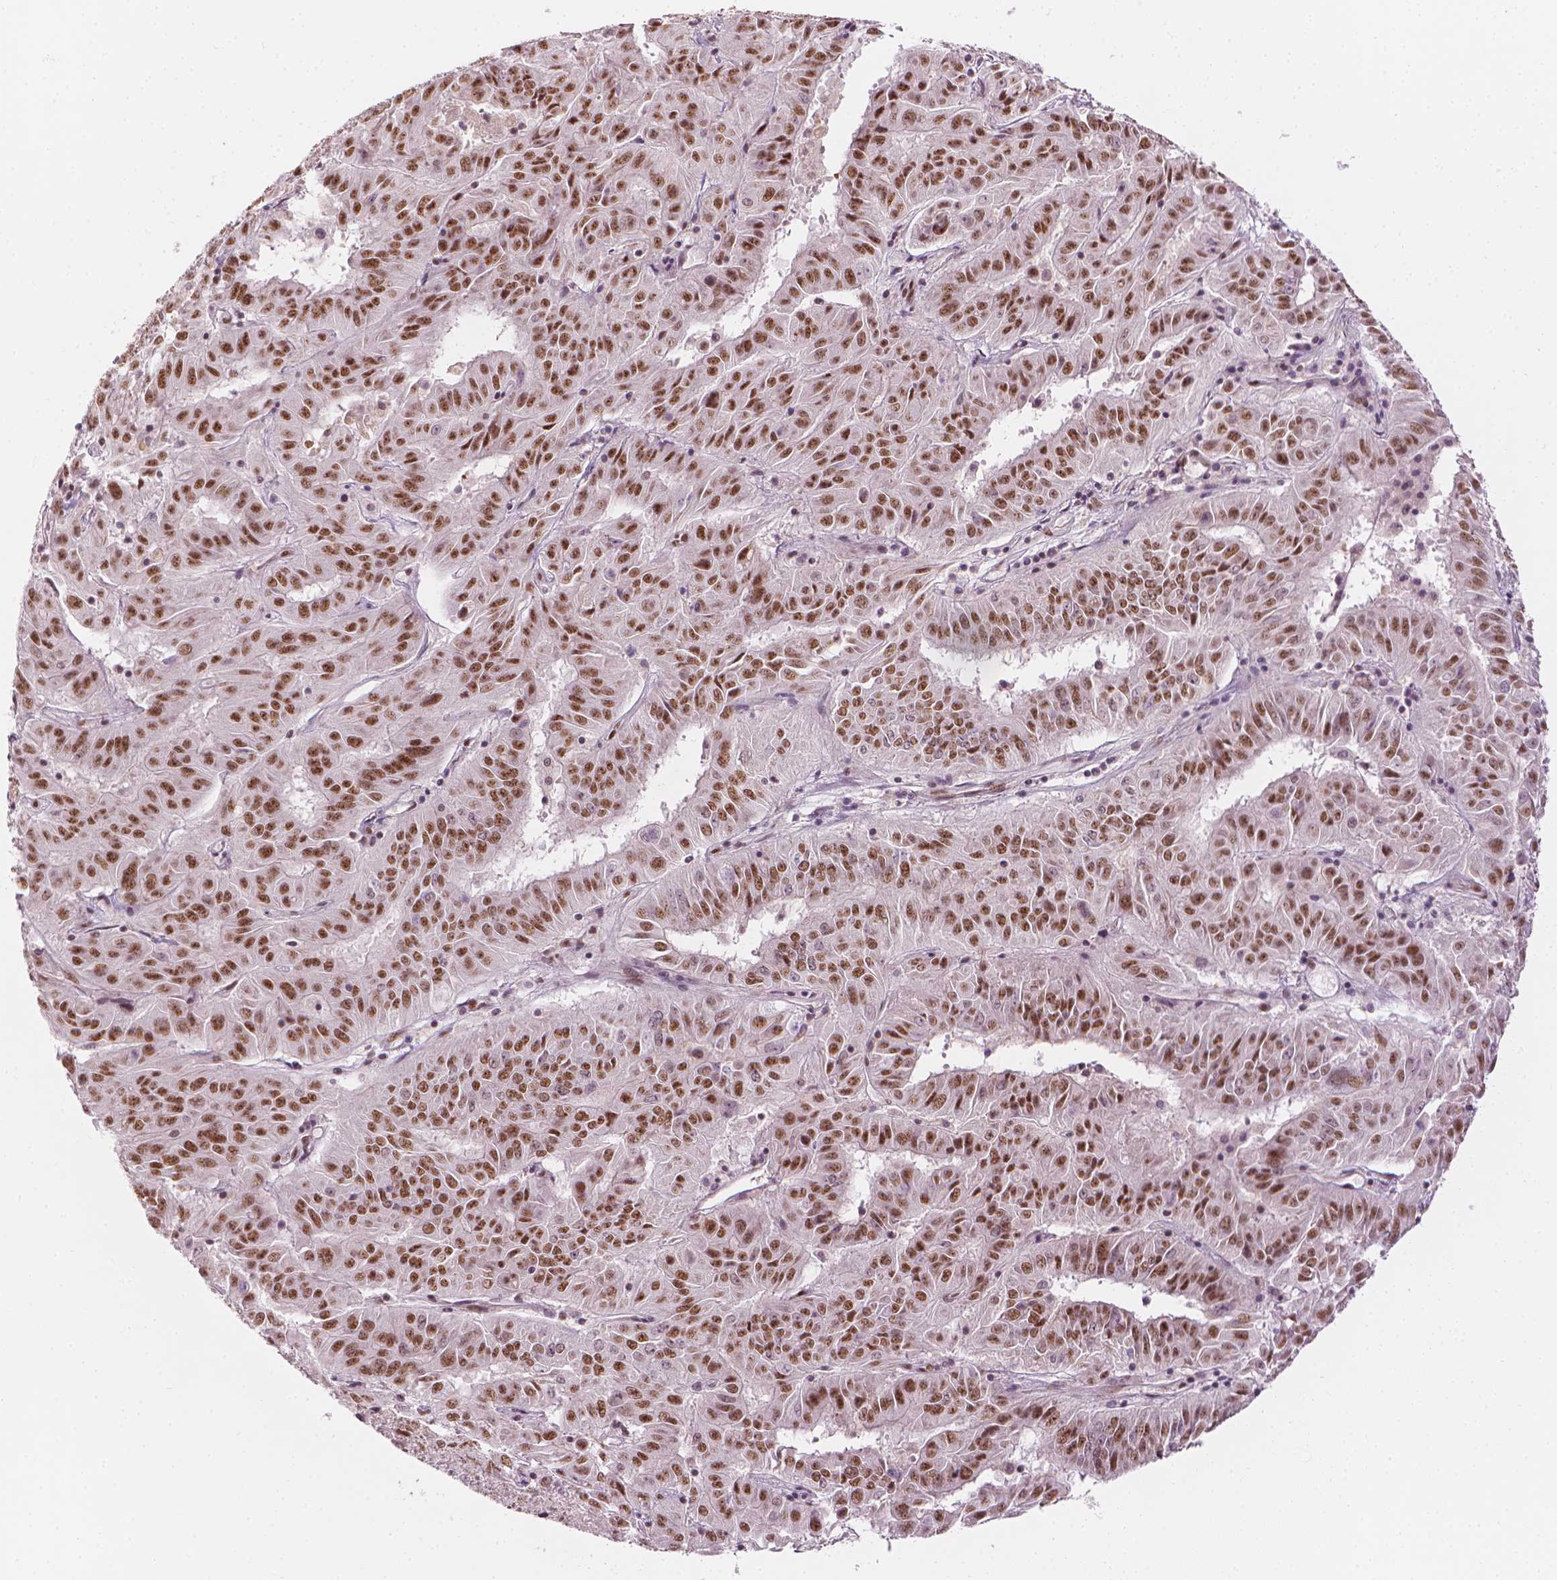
{"staining": {"intensity": "moderate", "quantity": ">75%", "location": "nuclear"}, "tissue": "pancreatic cancer", "cell_type": "Tumor cells", "image_type": "cancer", "snomed": [{"axis": "morphology", "description": "Adenocarcinoma, NOS"}, {"axis": "topography", "description": "Pancreas"}], "caption": "This image demonstrates IHC staining of pancreatic adenocarcinoma, with medium moderate nuclear staining in approximately >75% of tumor cells.", "gene": "ELF2", "patient": {"sex": "male", "age": 63}}